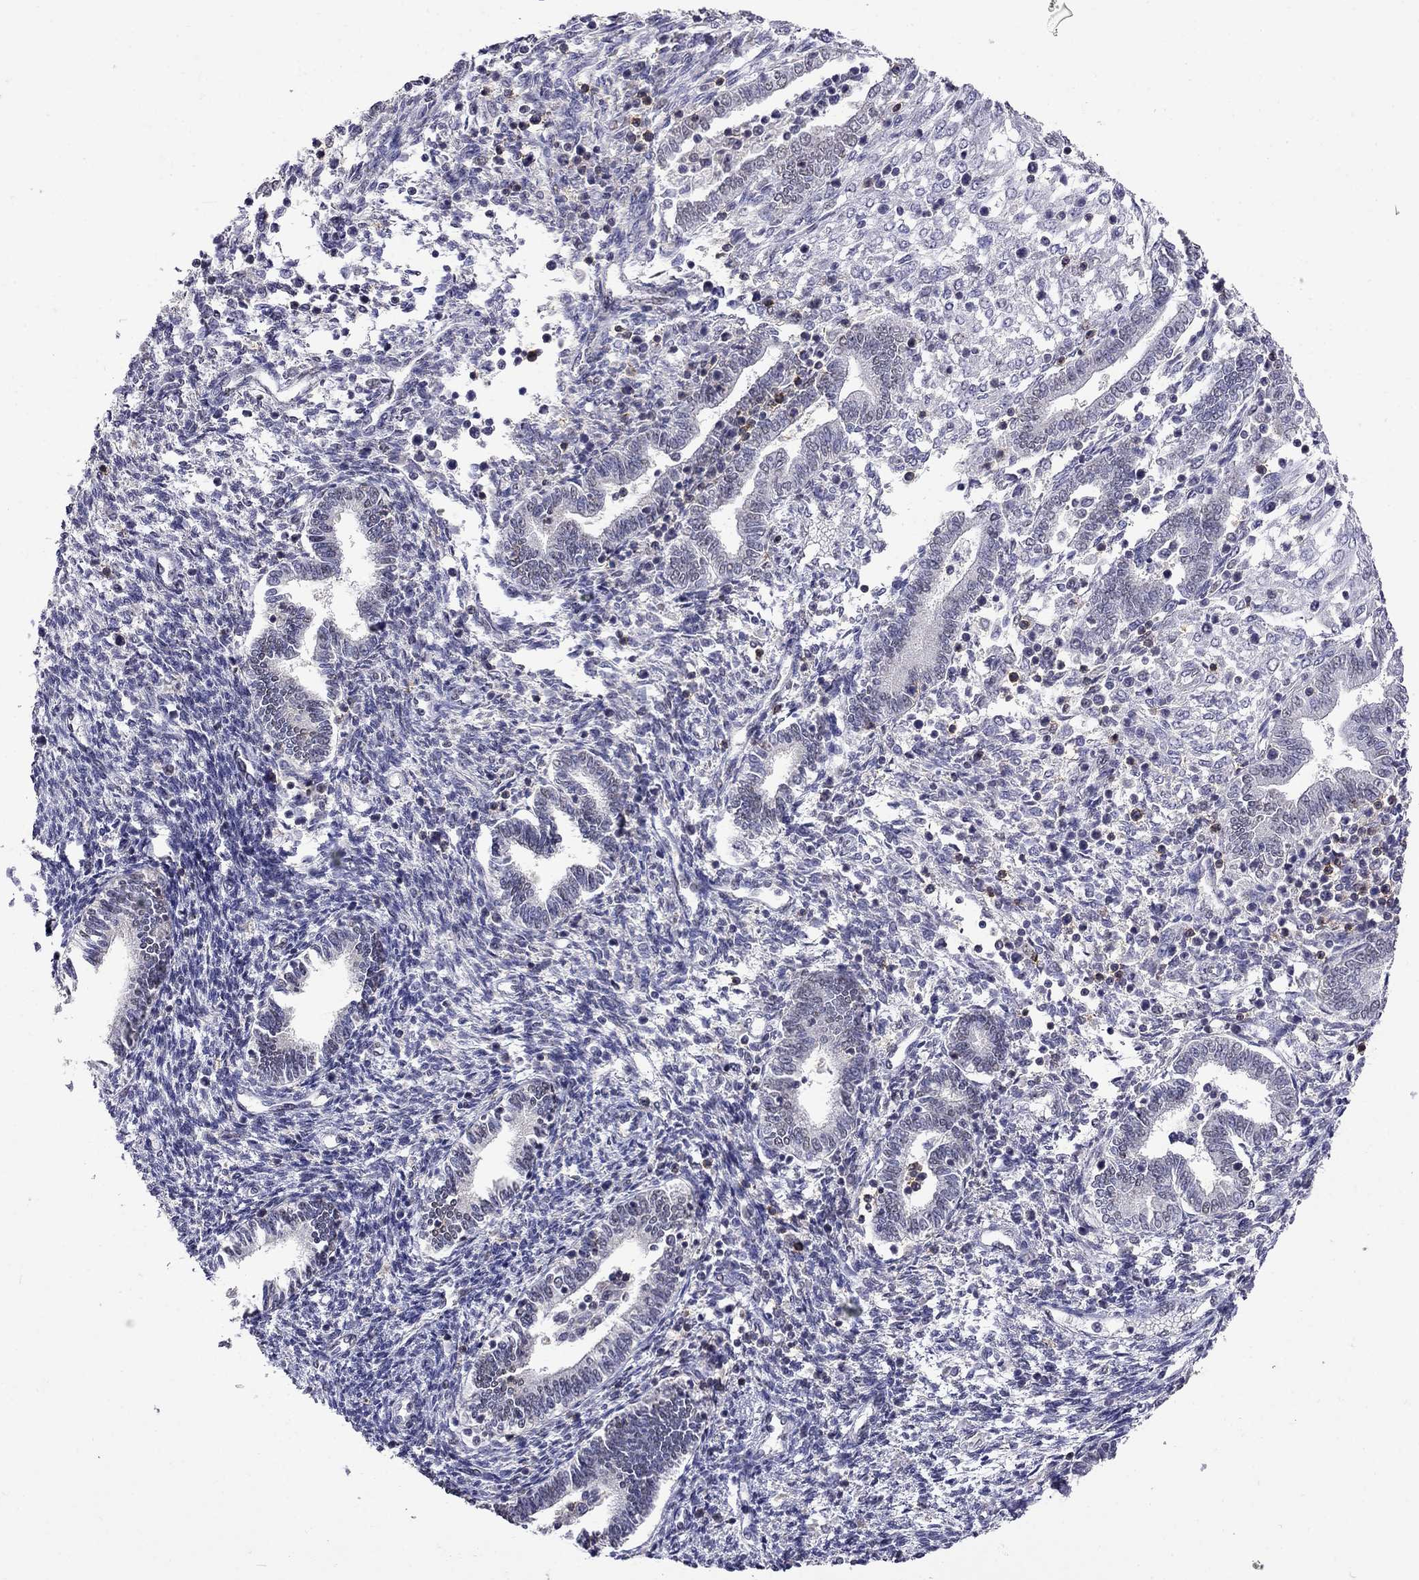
{"staining": {"intensity": "negative", "quantity": "none", "location": "none"}, "tissue": "endometrium", "cell_type": "Cells in endometrial stroma", "image_type": "normal", "snomed": [{"axis": "morphology", "description": "Normal tissue, NOS"}, {"axis": "topography", "description": "Endometrium"}], "caption": "An IHC image of benign endometrium is shown. There is no staining in cells in endometrial stroma of endometrium.", "gene": "CD8B", "patient": {"sex": "female", "age": 42}}